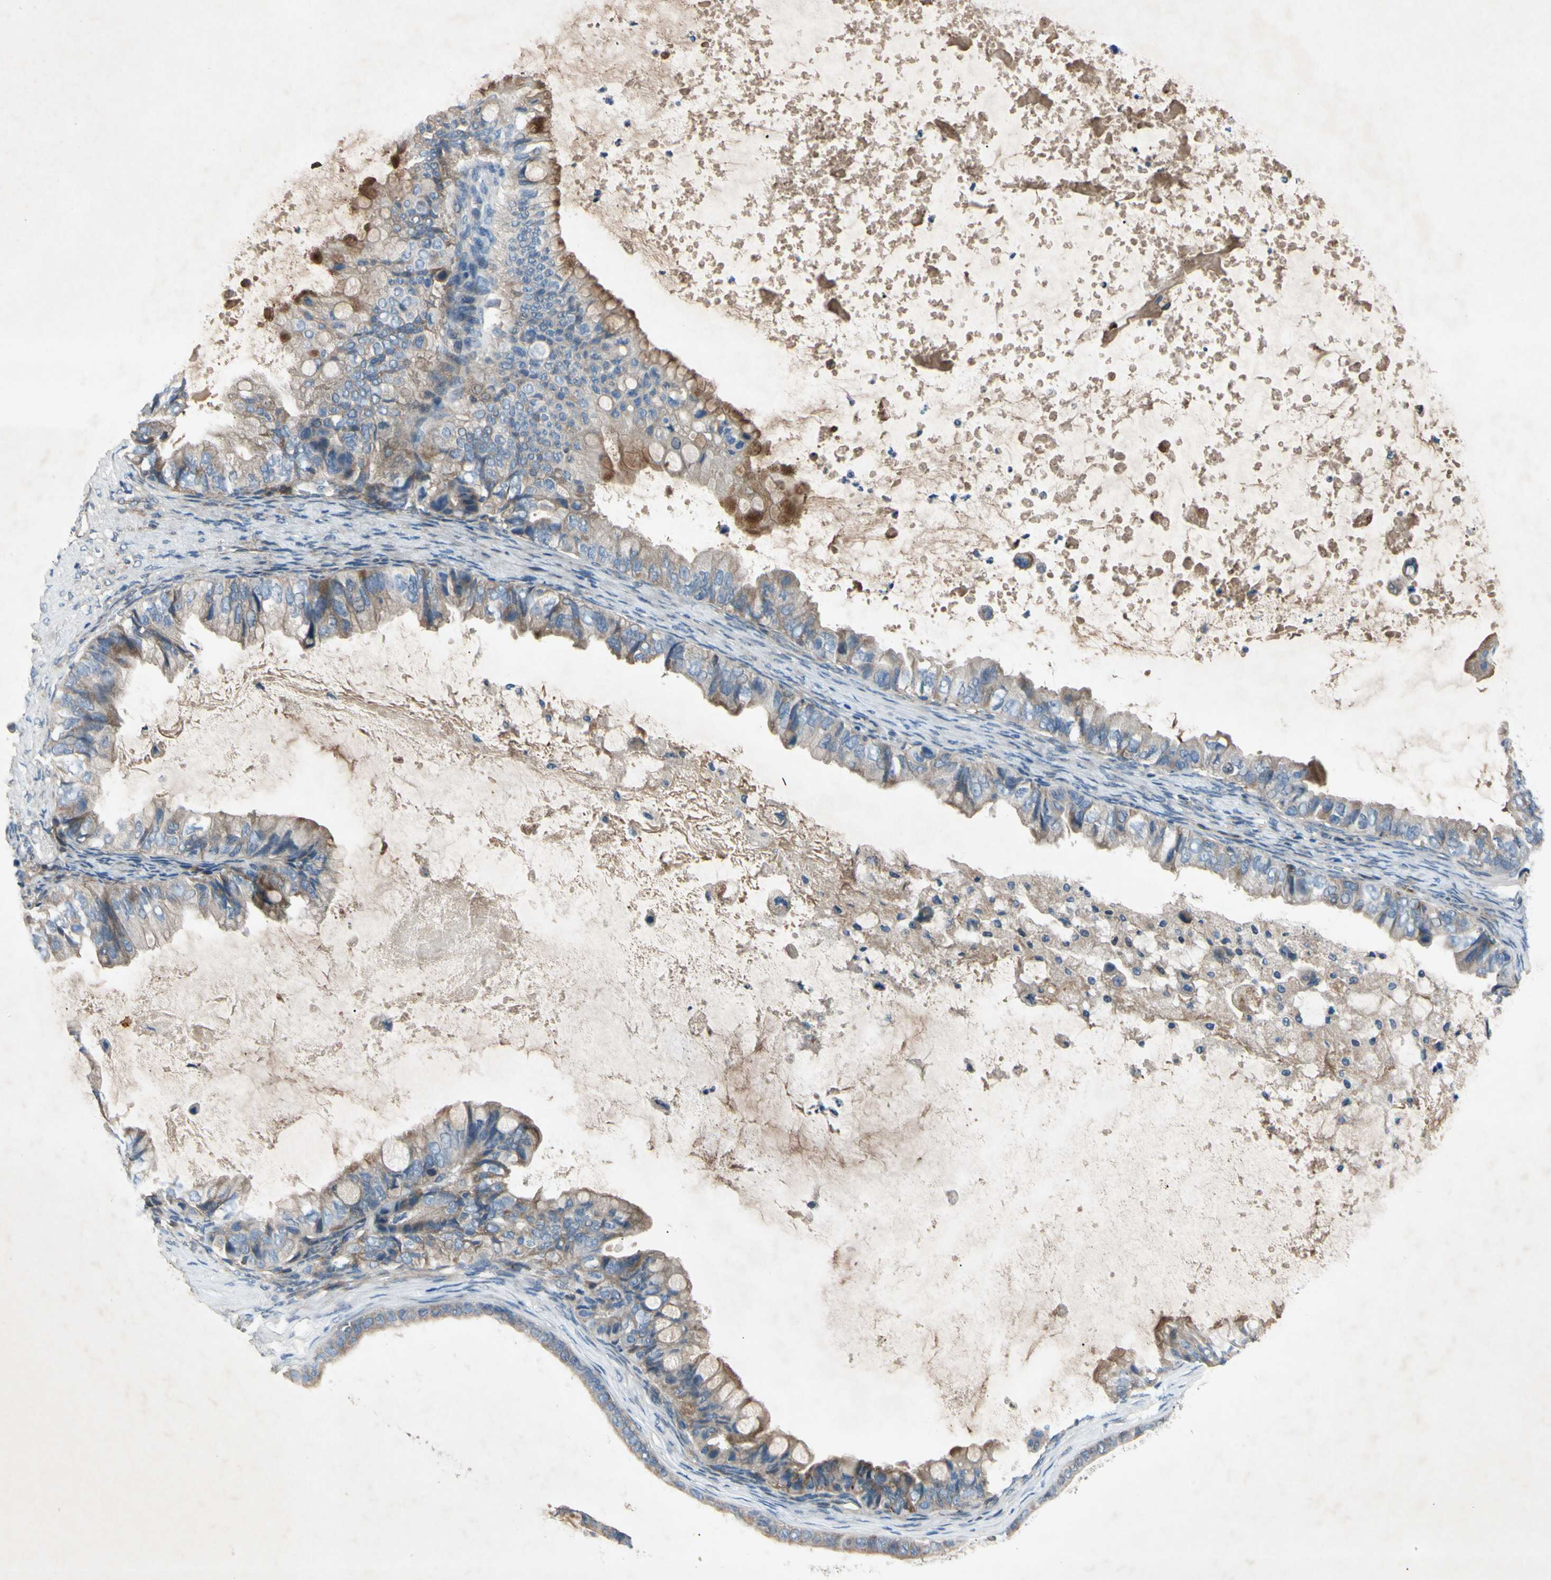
{"staining": {"intensity": "moderate", "quantity": ">75%", "location": "cytoplasmic/membranous"}, "tissue": "ovarian cancer", "cell_type": "Tumor cells", "image_type": "cancer", "snomed": [{"axis": "morphology", "description": "Cystadenocarcinoma, mucinous, NOS"}, {"axis": "topography", "description": "Ovary"}], "caption": "IHC histopathology image of neoplastic tissue: human mucinous cystadenocarcinoma (ovarian) stained using IHC demonstrates medium levels of moderate protein expression localized specifically in the cytoplasmic/membranous of tumor cells, appearing as a cytoplasmic/membranous brown color.", "gene": "HILPDA", "patient": {"sex": "female", "age": 80}}